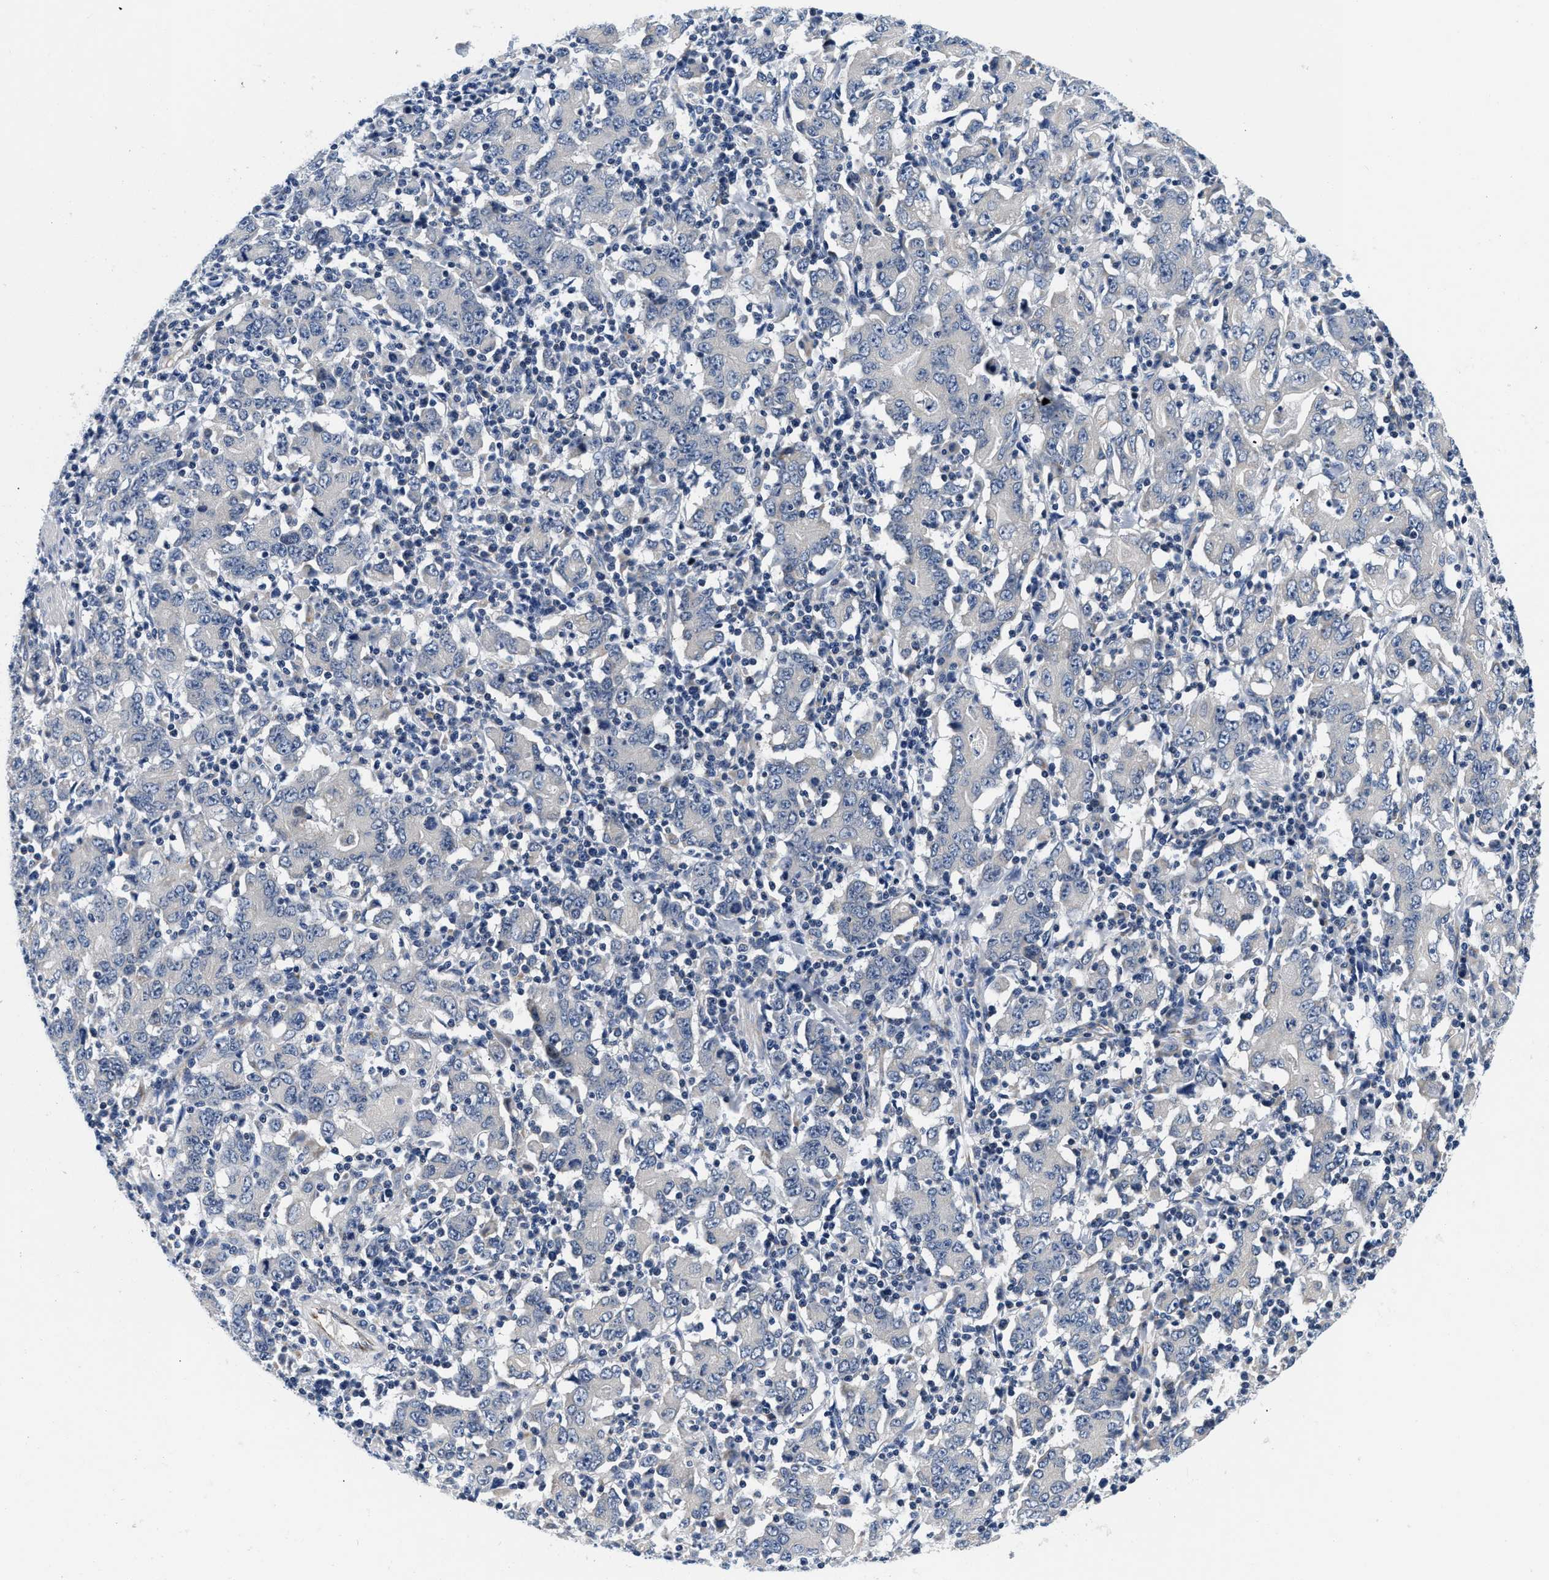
{"staining": {"intensity": "negative", "quantity": "none", "location": "none"}, "tissue": "stomach cancer", "cell_type": "Tumor cells", "image_type": "cancer", "snomed": [{"axis": "morphology", "description": "Adenocarcinoma, NOS"}, {"axis": "topography", "description": "Stomach, upper"}], "caption": "A micrograph of human stomach cancer (adenocarcinoma) is negative for staining in tumor cells.", "gene": "PDP1", "patient": {"sex": "male", "age": 69}}